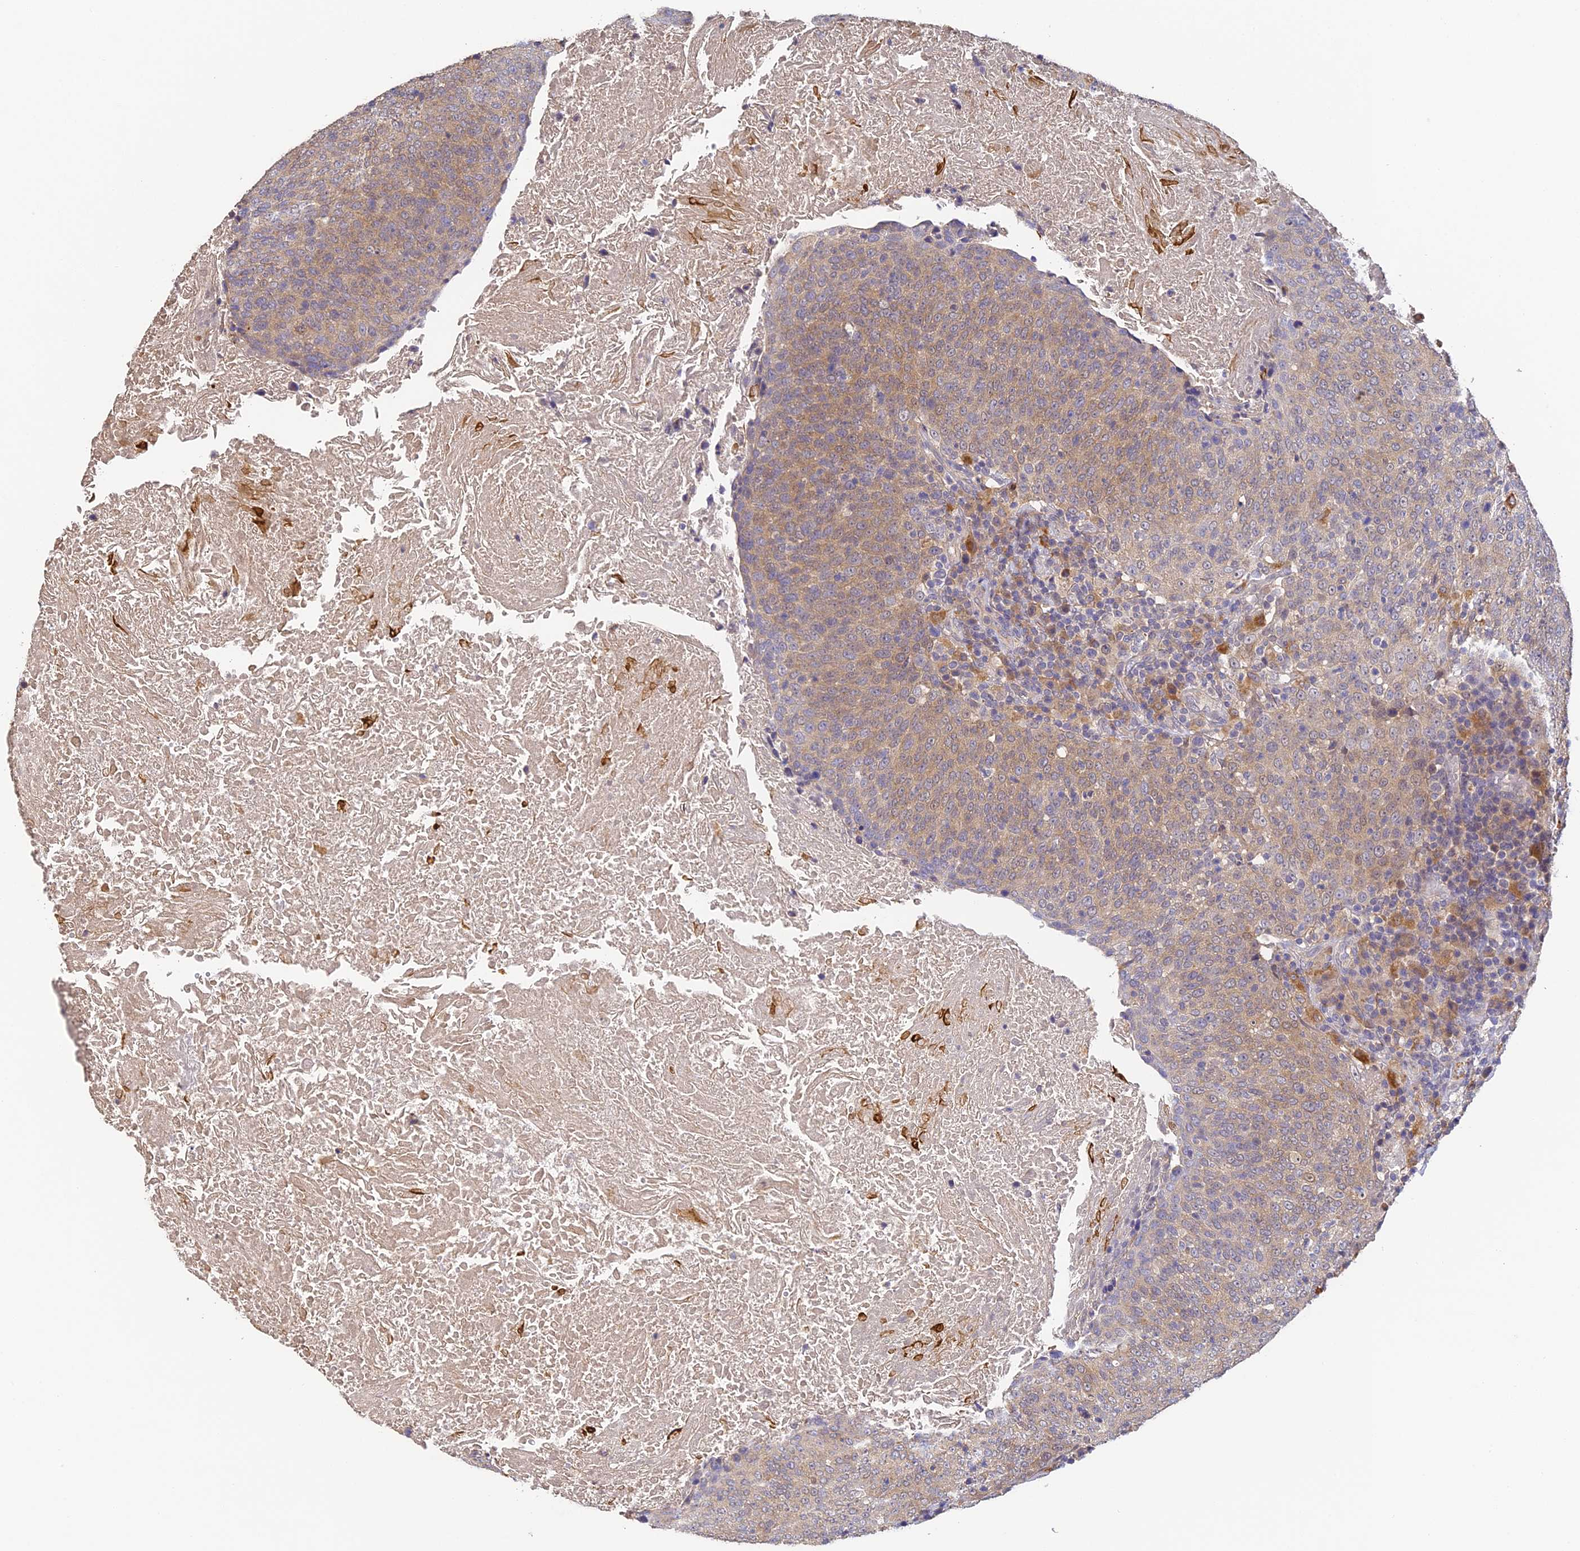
{"staining": {"intensity": "moderate", "quantity": ">75%", "location": "cytoplasmic/membranous"}, "tissue": "head and neck cancer", "cell_type": "Tumor cells", "image_type": "cancer", "snomed": [{"axis": "morphology", "description": "Squamous cell carcinoma, NOS"}, {"axis": "morphology", "description": "Squamous cell carcinoma, metastatic, NOS"}, {"axis": "topography", "description": "Lymph node"}, {"axis": "topography", "description": "Head-Neck"}], "caption": "A photomicrograph showing moderate cytoplasmic/membranous staining in about >75% of tumor cells in head and neck cancer, as visualized by brown immunohistochemical staining.", "gene": "YAE1", "patient": {"sex": "male", "age": 62}}